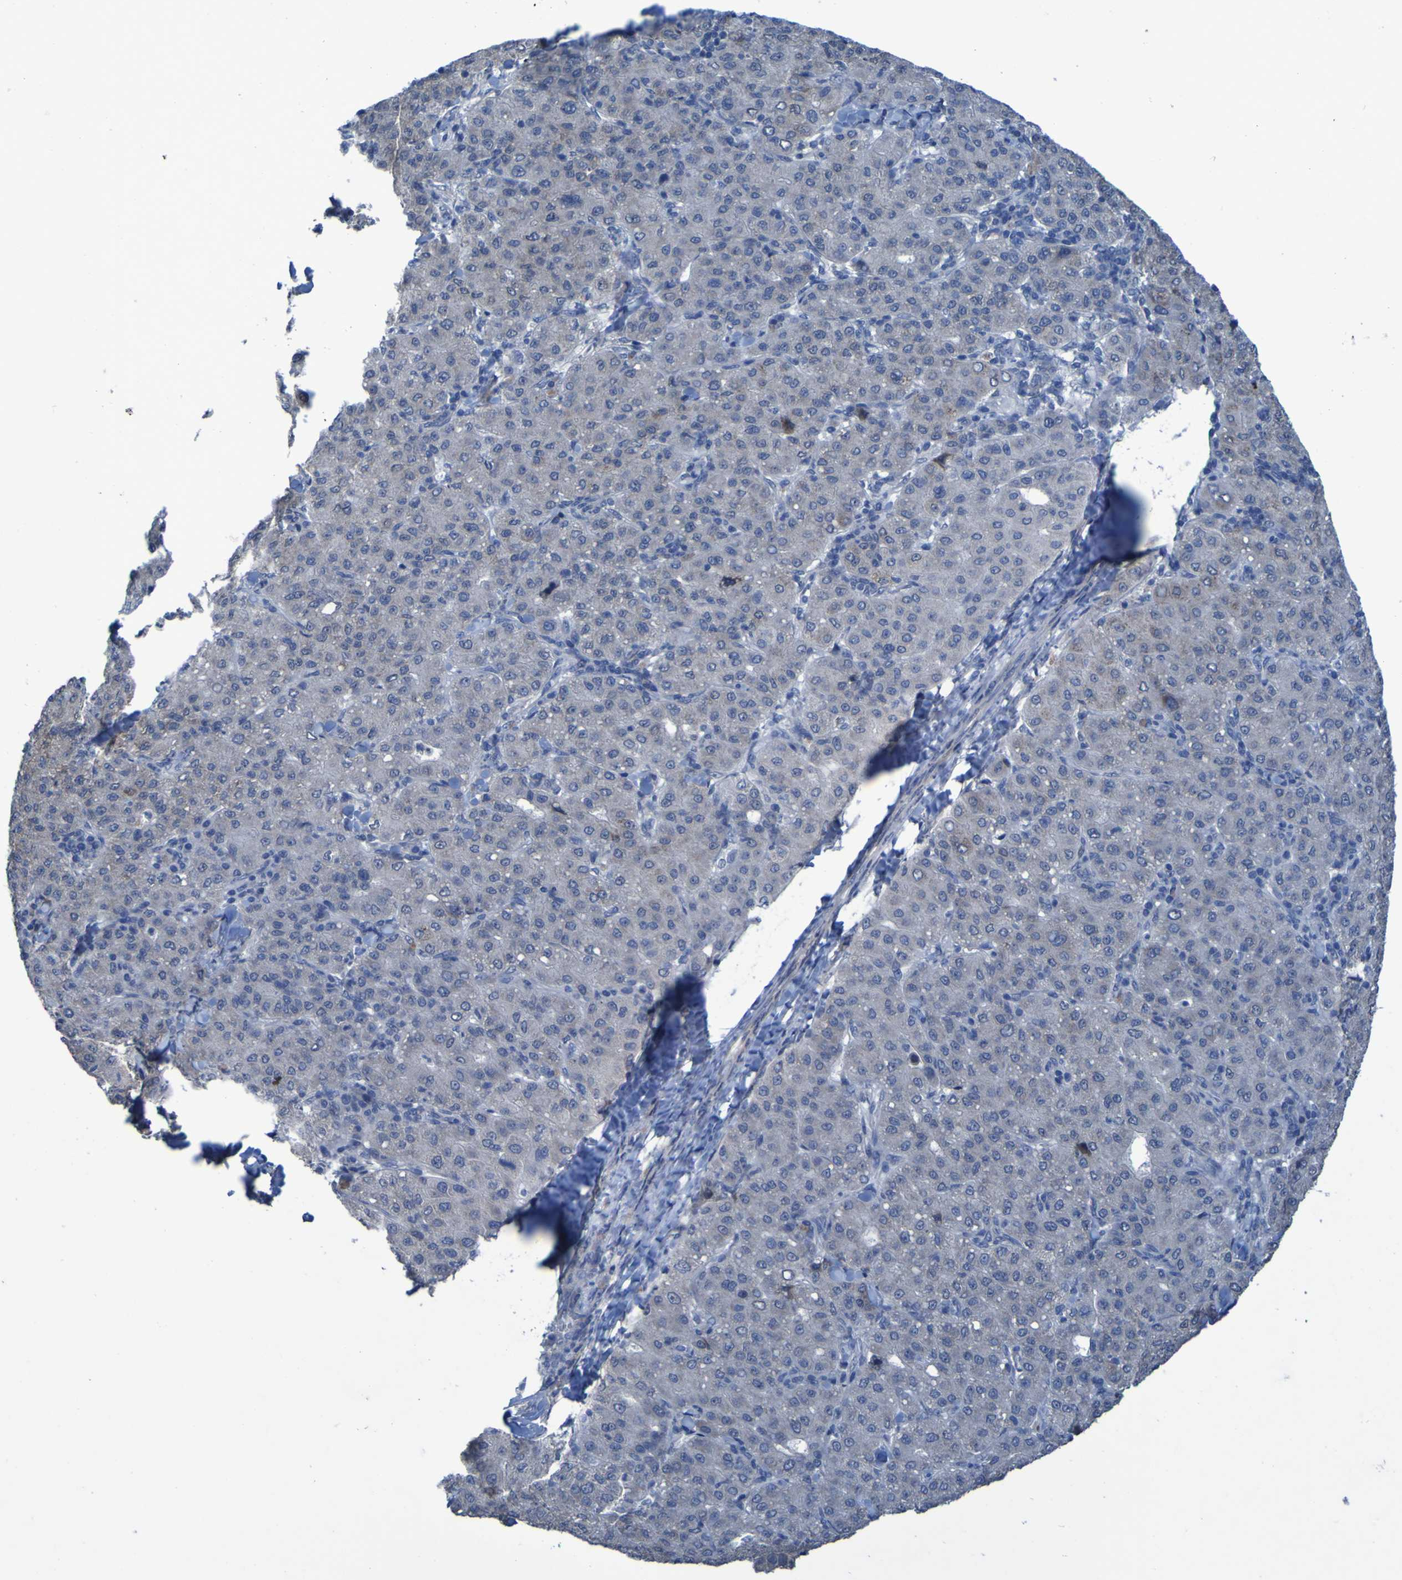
{"staining": {"intensity": "negative", "quantity": "none", "location": "none"}, "tissue": "liver cancer", "cell_type": "Tumor cells", "image_type": "cancer", "snomed": [{"axis": "morphology", "description": "Carcinoma, Hepatocellular, NOS"}, {"axis": "topography", "description": "Liver"}], "caption": "Micrograph shows no significant protein expression in tumor cells of liver cancer.", "gene": "CLDN18", "patient": {"sex": "male", "age": 65}}